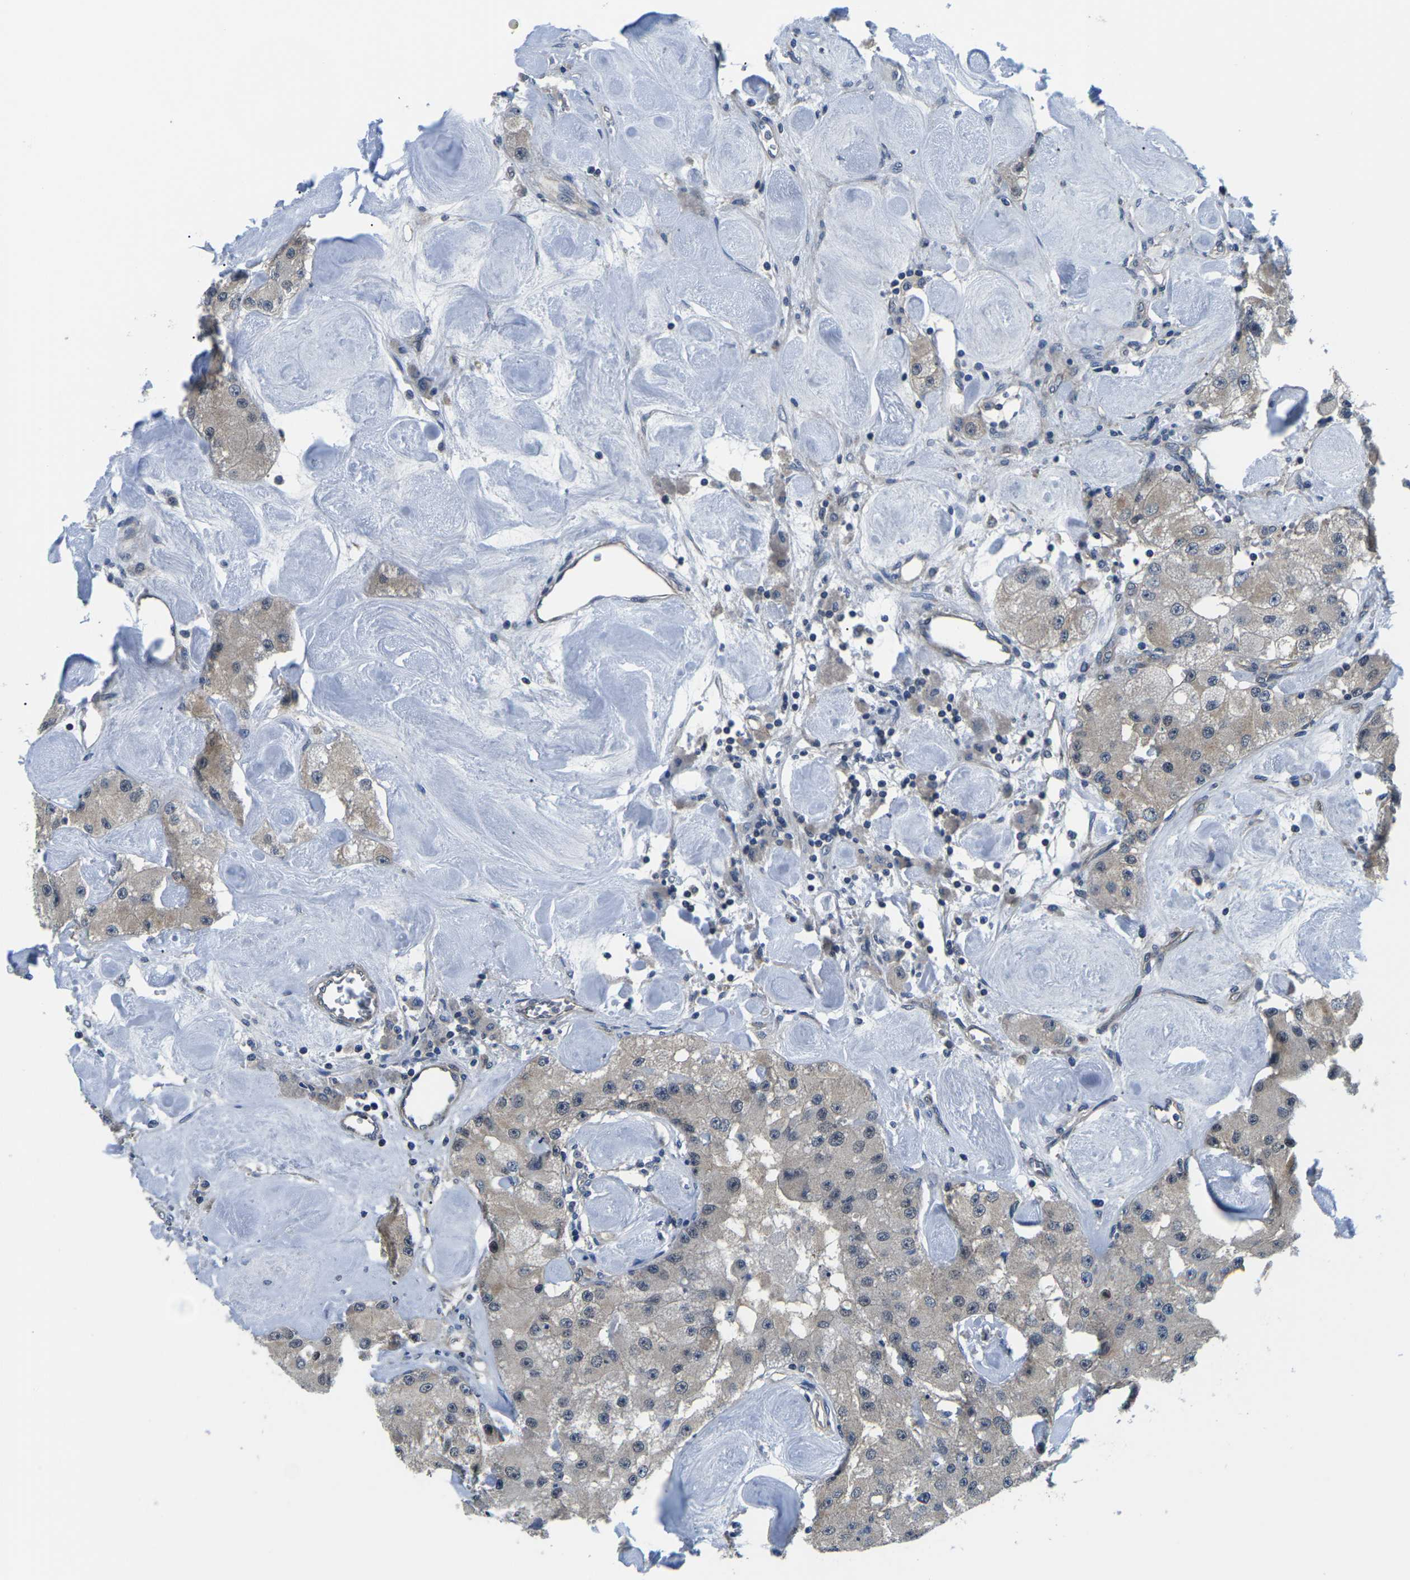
{"staining": {"intensity": "weak", "quantity": "<25%", "location": "cytoplasmic/membranous"}, "tissue": "carcinoid", "cell_type": "Tumor cells", "image_type": "cancer", "snomed": [{"axis": "morphology", "description": "Carcinoid, malignant, NOS"}, {"axis": "topography", "description": "Pancreas"}], "caption": "This is a image of immunohistochemistry staining of carcinoid, which shows no positivity in tumor cells.", "gene": "GSK3B", "patient": {"sex": "male", "age": 41}}